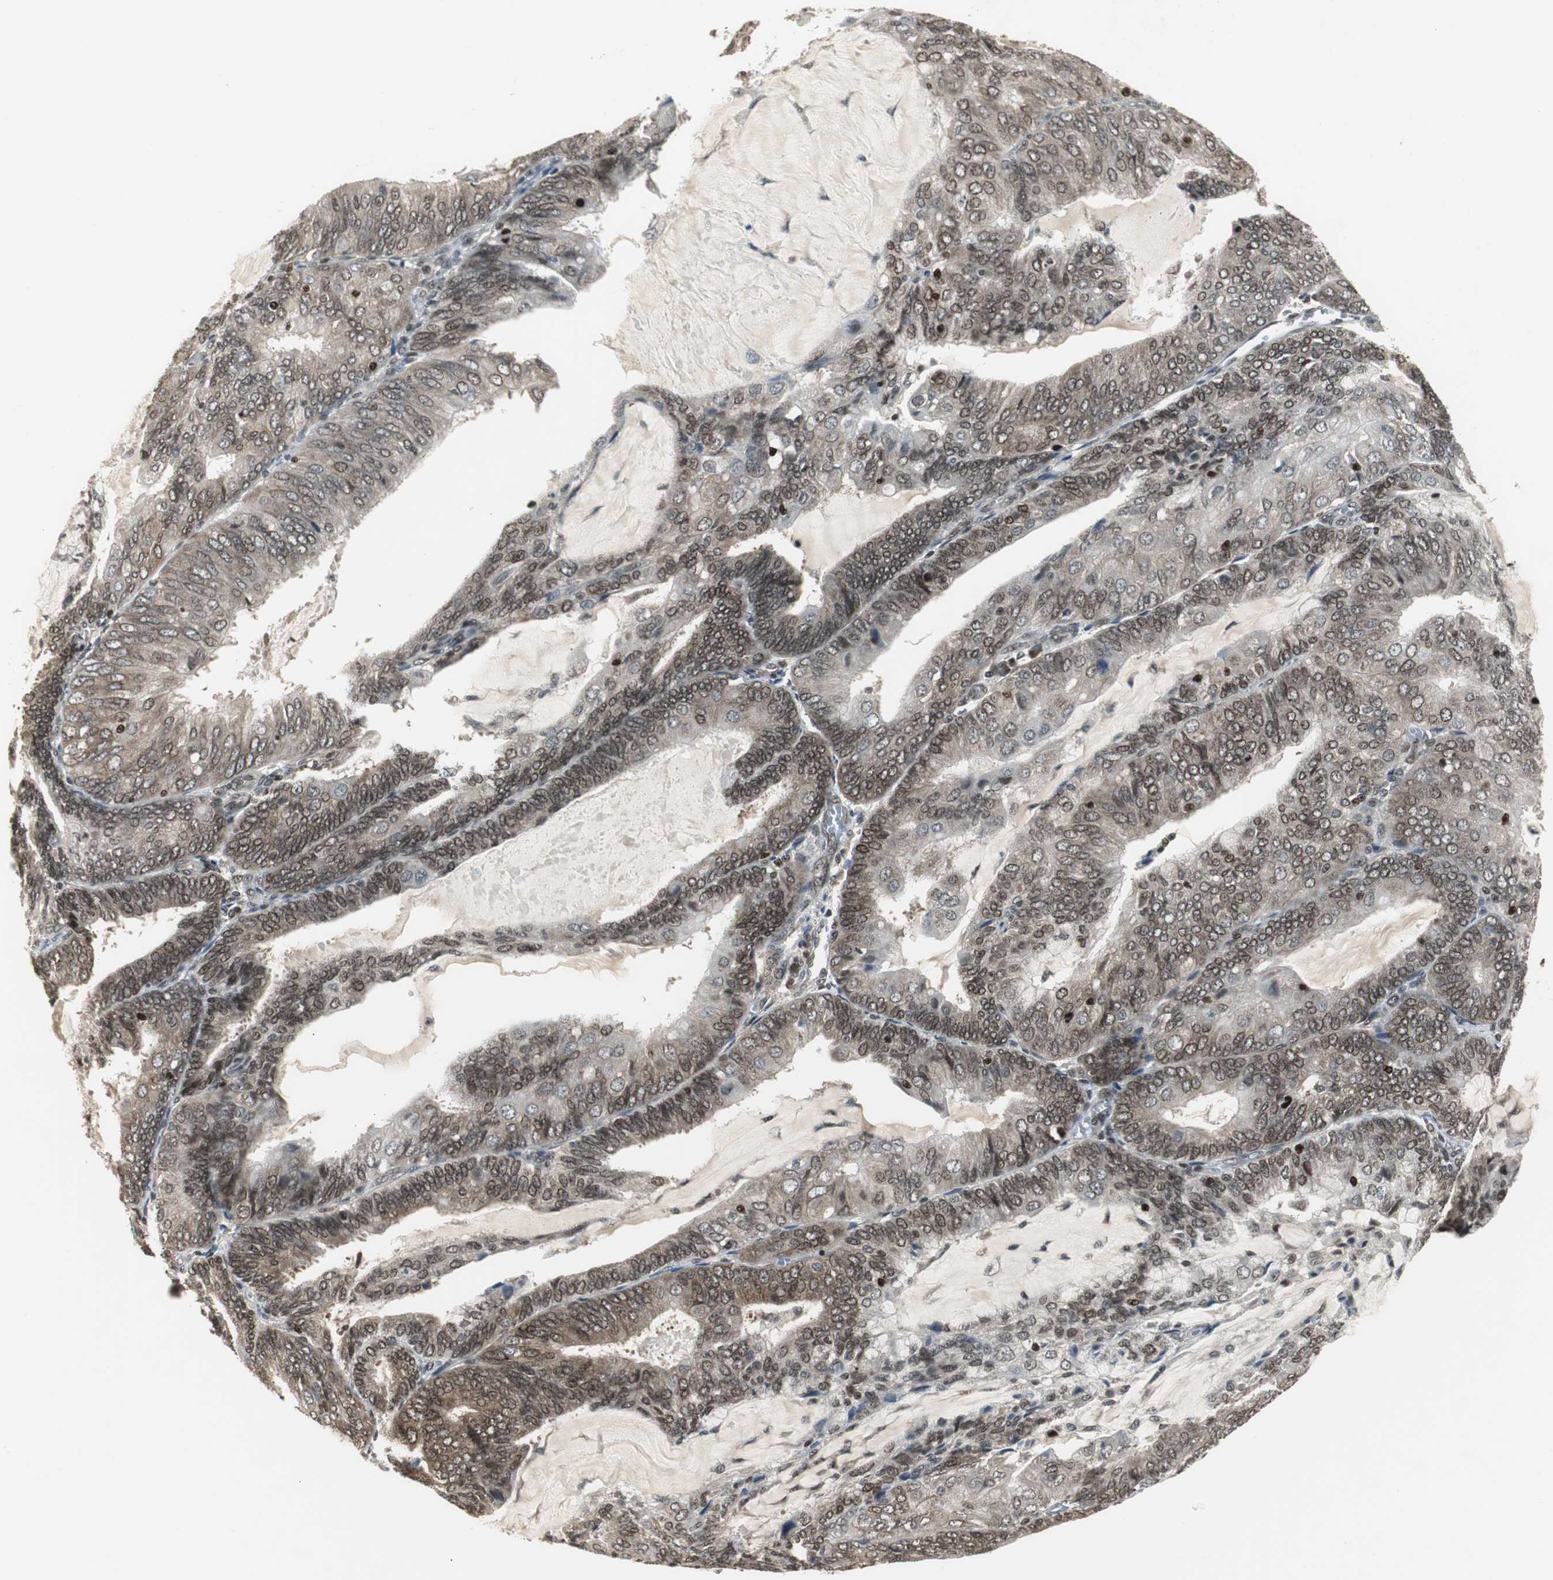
{"staining": {"intensity": "moderate", "quantity": ">75%", "location": "cytoplasmic/membranous,nuclear"}, "tissue": "endometrial cancer", "cell_type": "Tumor cells", "image_type": "cancer", "snomed": [{"axis": "morphology", "description": "Adenocarcinoma, NOS"}, {"axis": "topography", "description": "Endometrium"}], "caption": "The photomicrograph demonstrates a brown stain indicating the presence of a protein in the cytoplasmic/membranous and nuclear of tumor cells in endometrial cancer (adenocarcinoma).", "gene": "MPG", "patient": {"sex": "female", "age": 81}}